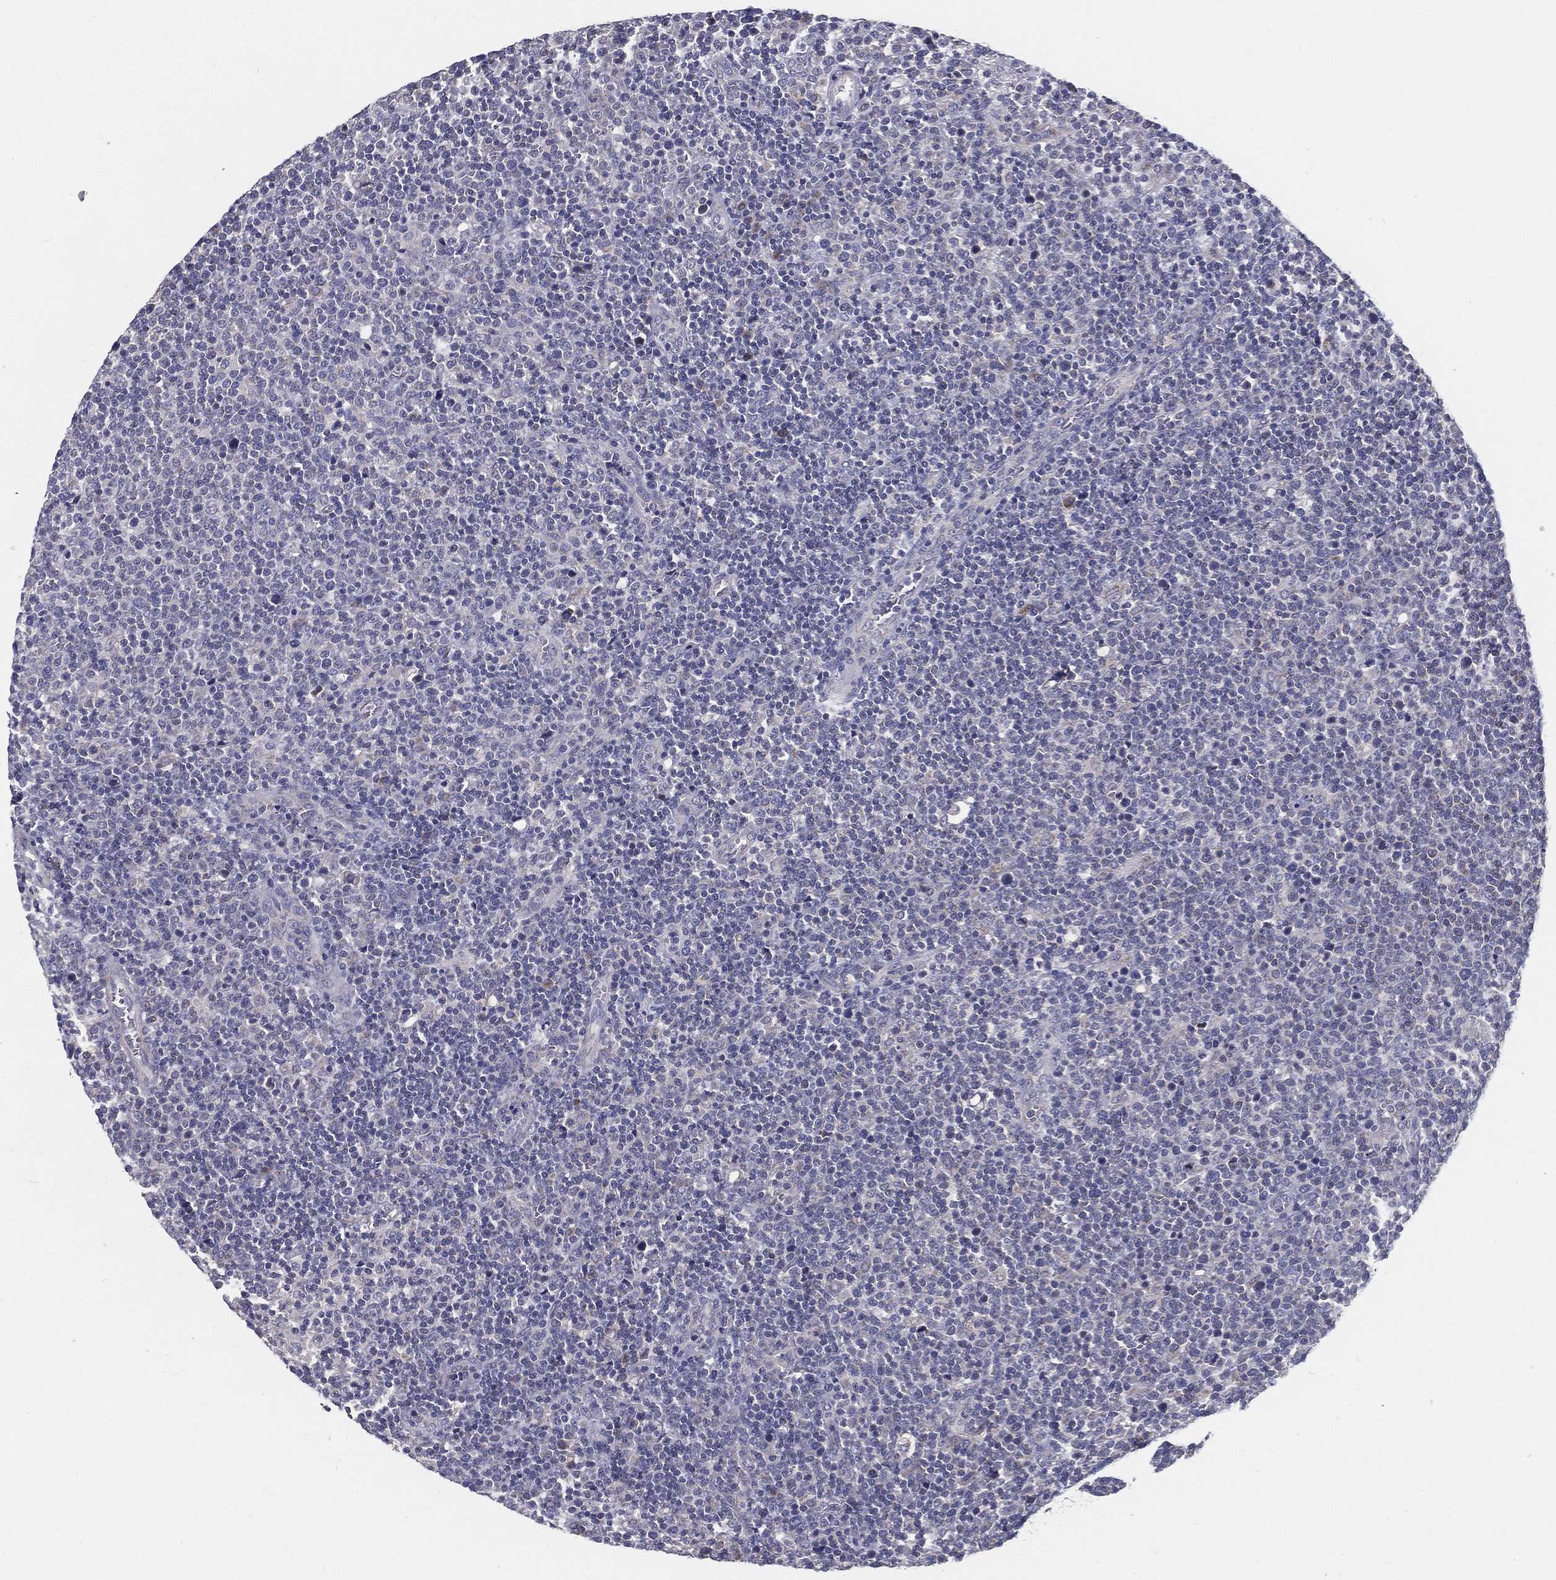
{"staining": {"intensity": "negative", "quantity": "none", "location": "none"}, "tissue": "lymphoma", "cell_type": "Tumor cells", "image_type": "cancer", "snomed": [{"axis": "morphology", "description": "Malignant lymphoma, non-Hodgkin's type, High grade"}, {"axis": "topography", "description": "Lymph node"}], "caption": "High power microscopy image of an immunohistochemistry image of lymphoma, revealing no significant expression in tumor cells.", "gene": "PCSK1", "patient": {"sex": "male", "age": 61}}